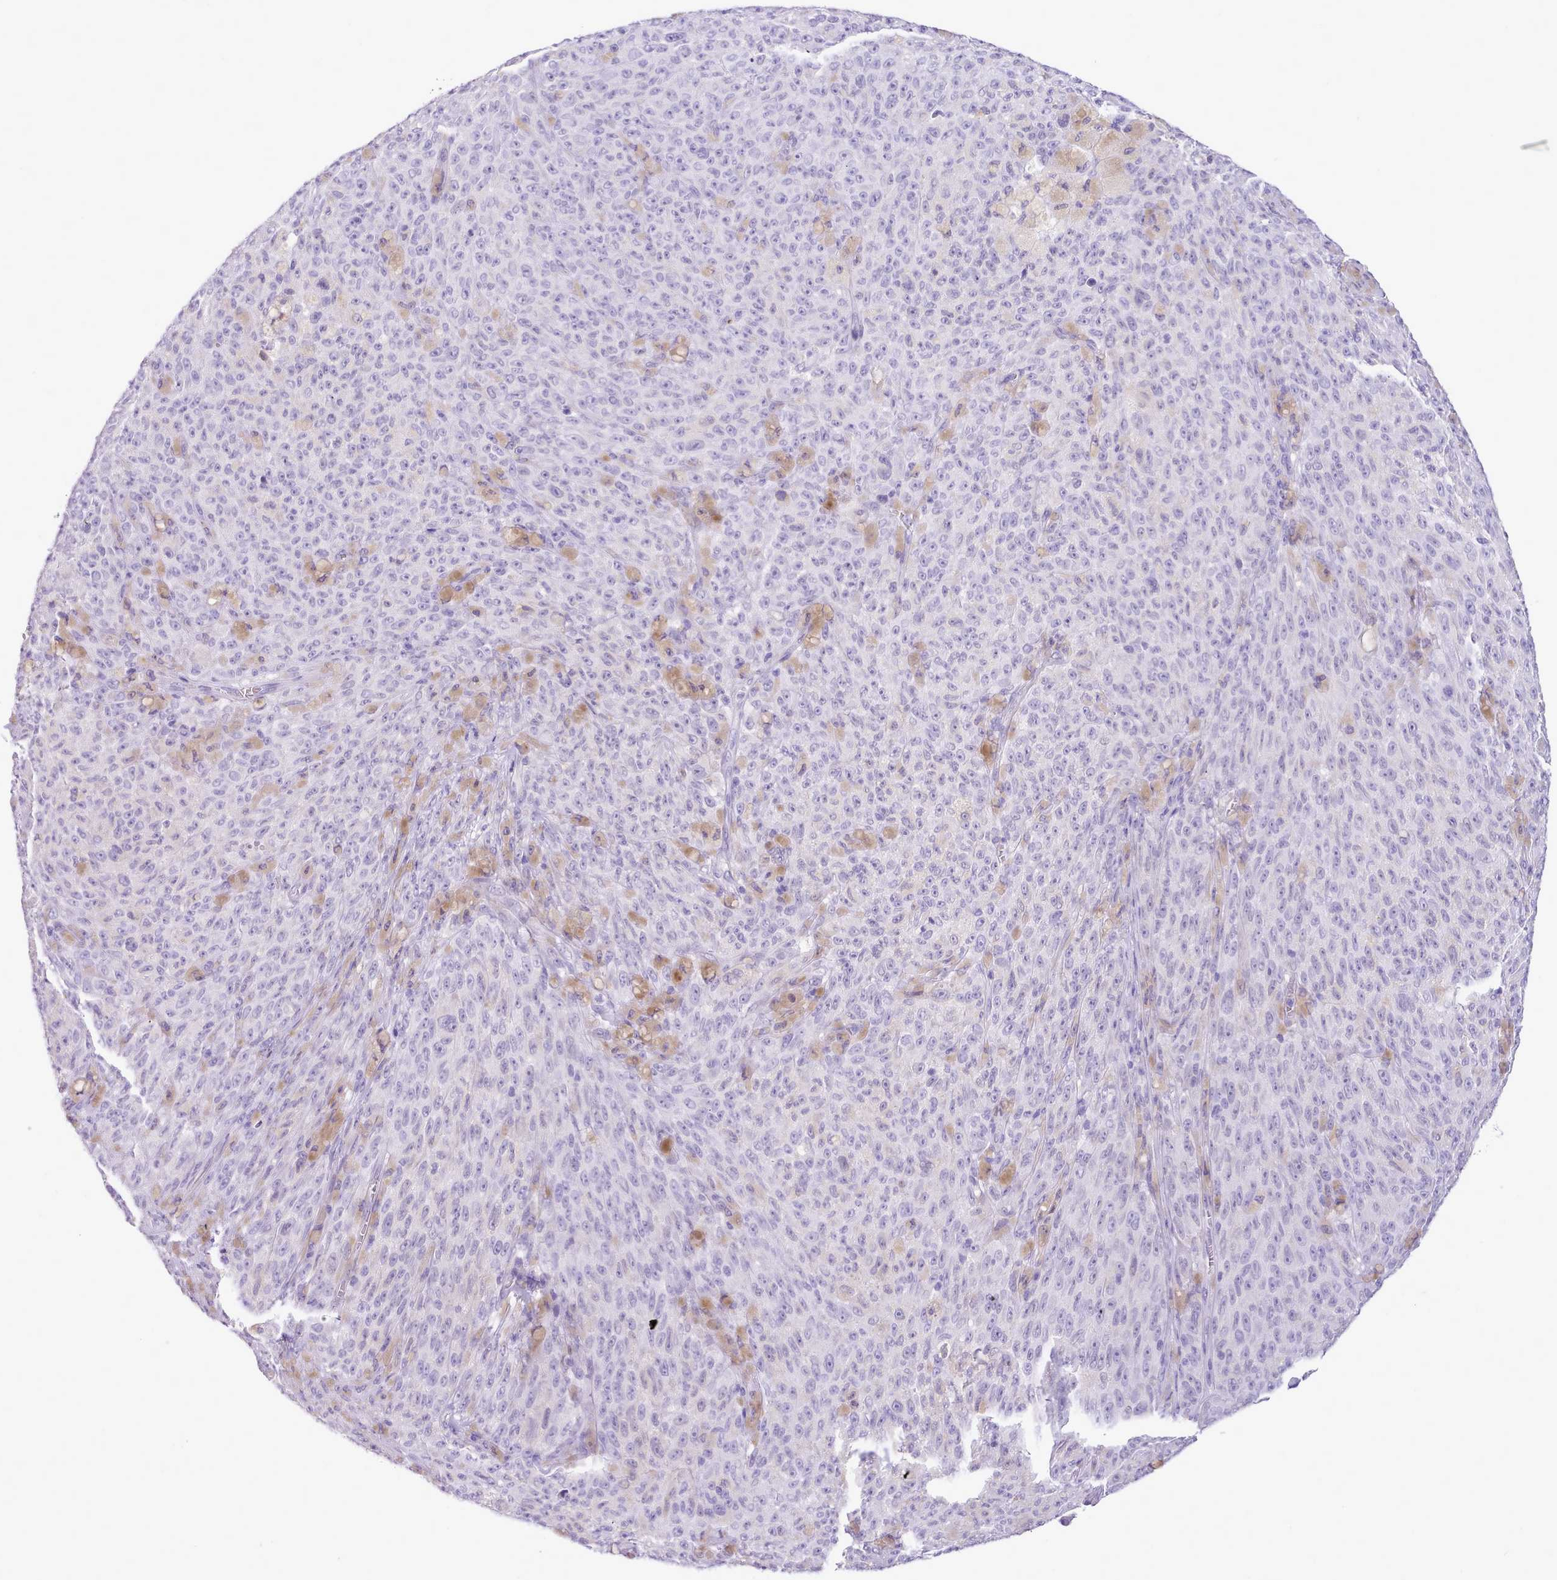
{"staining": {"intensity": "negative", "quantity": "none", "location": "none"}, "tissue": "melanoma", "cell_type": "Tumor cells", "image_type": "cancer", "snomed": [{"axis": "morphology", "description": "Malignant melanoma, NOS"}, {"axis": "topography", "description": "Skin"}], "caption": "Tumor cells show no significant protein positivity in malignant melanoma. Nuclei are stained in blue.", "gene": "LRRC37A", "patient": {"sex": "female", "age": 82}}